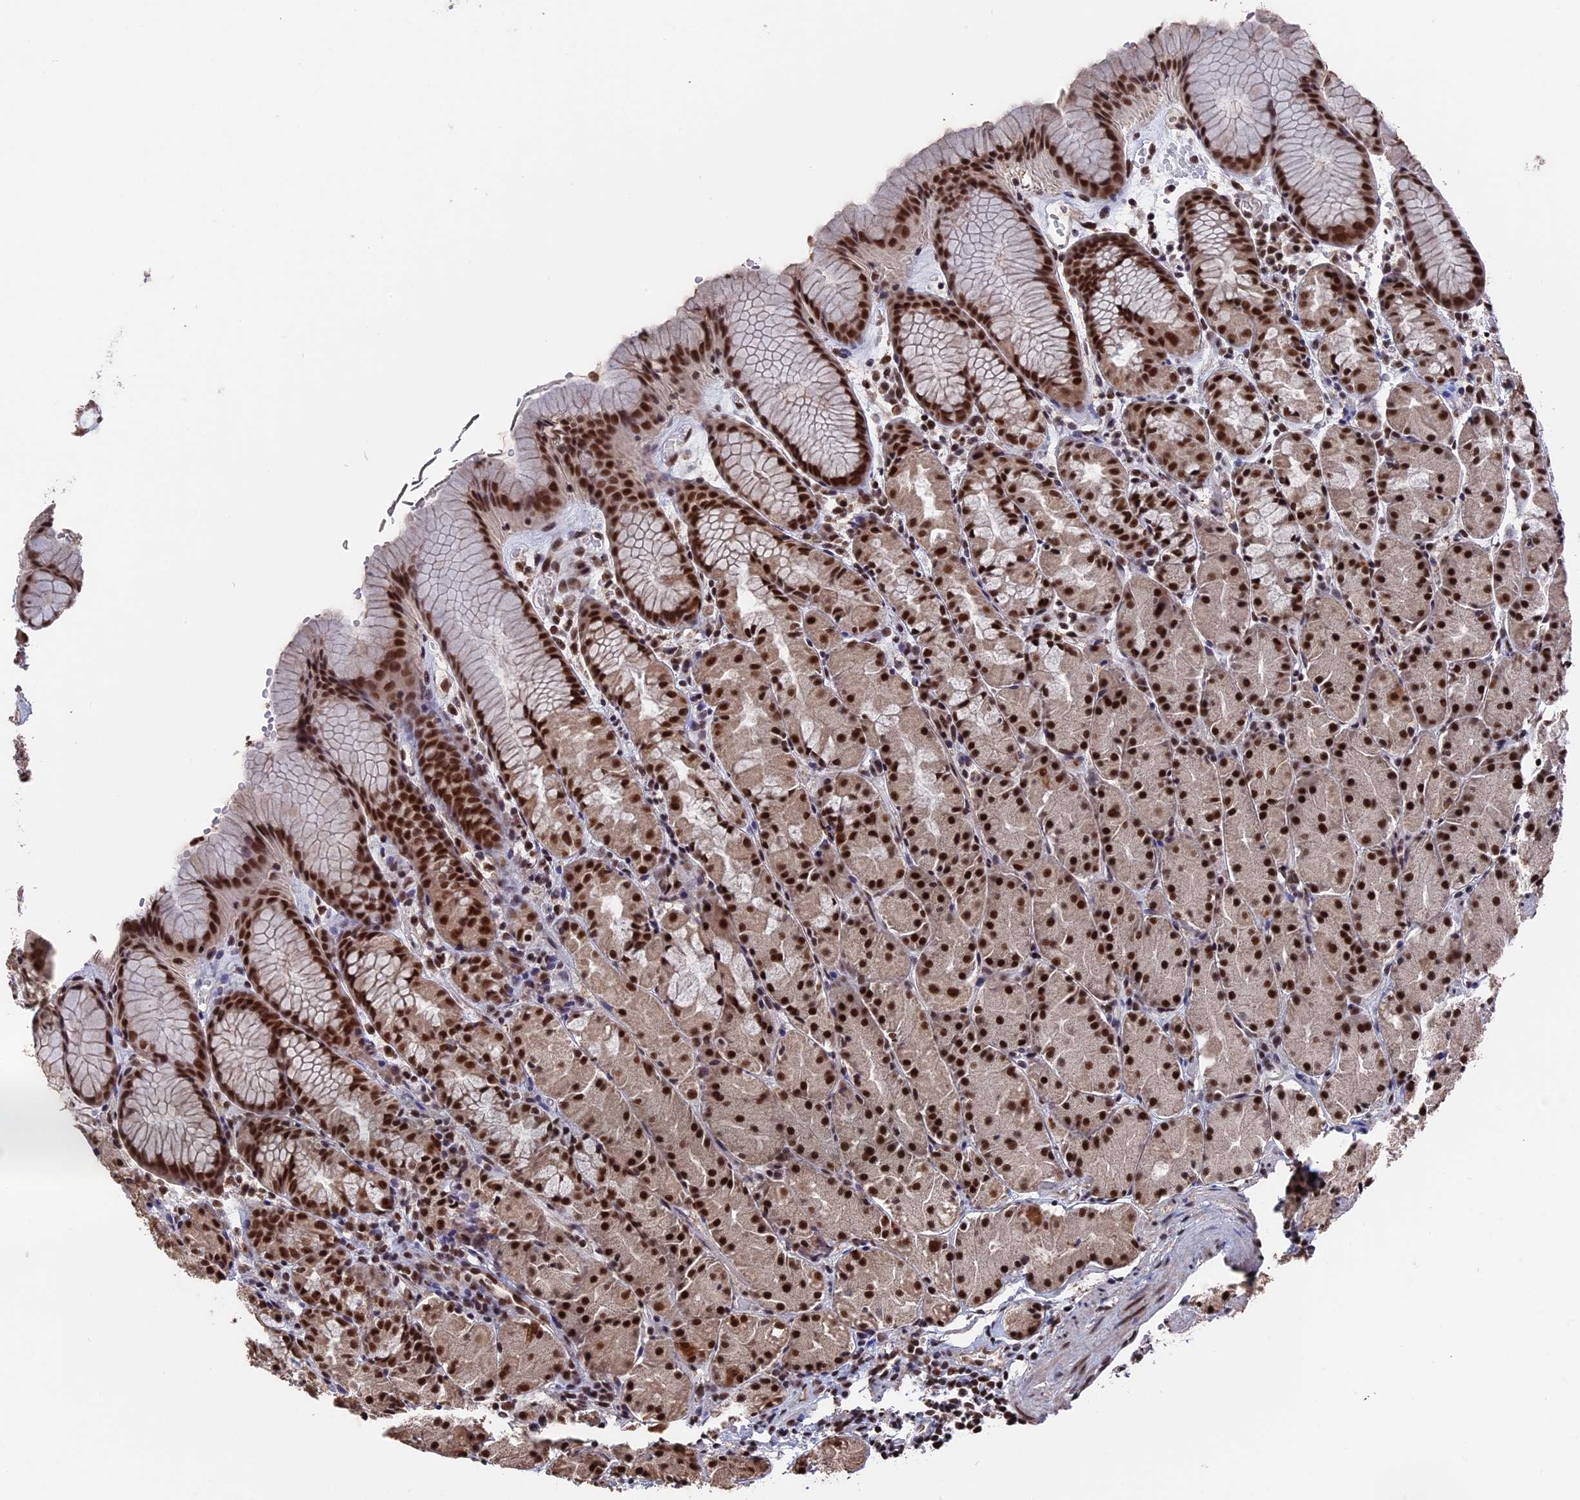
{"staining": {"intensity": "strong", "quantity": ">75%", "location": "nuclear"}, "tissue": "stomach", "cell_type": "Glandular cells", "image_type": "normal", "snomed": [{"axis": "morphology", "description": "Normal tissue, NOS"}, {"axis": "topography", "description": "Stomach, upper"}], "caption": "A photomicrograph of stomach stained for a protein demonstrates strong nuclear brown staining in glandular cells.", "gene": "SF3A2", "patient": {"sex": "male", "age": 47}}